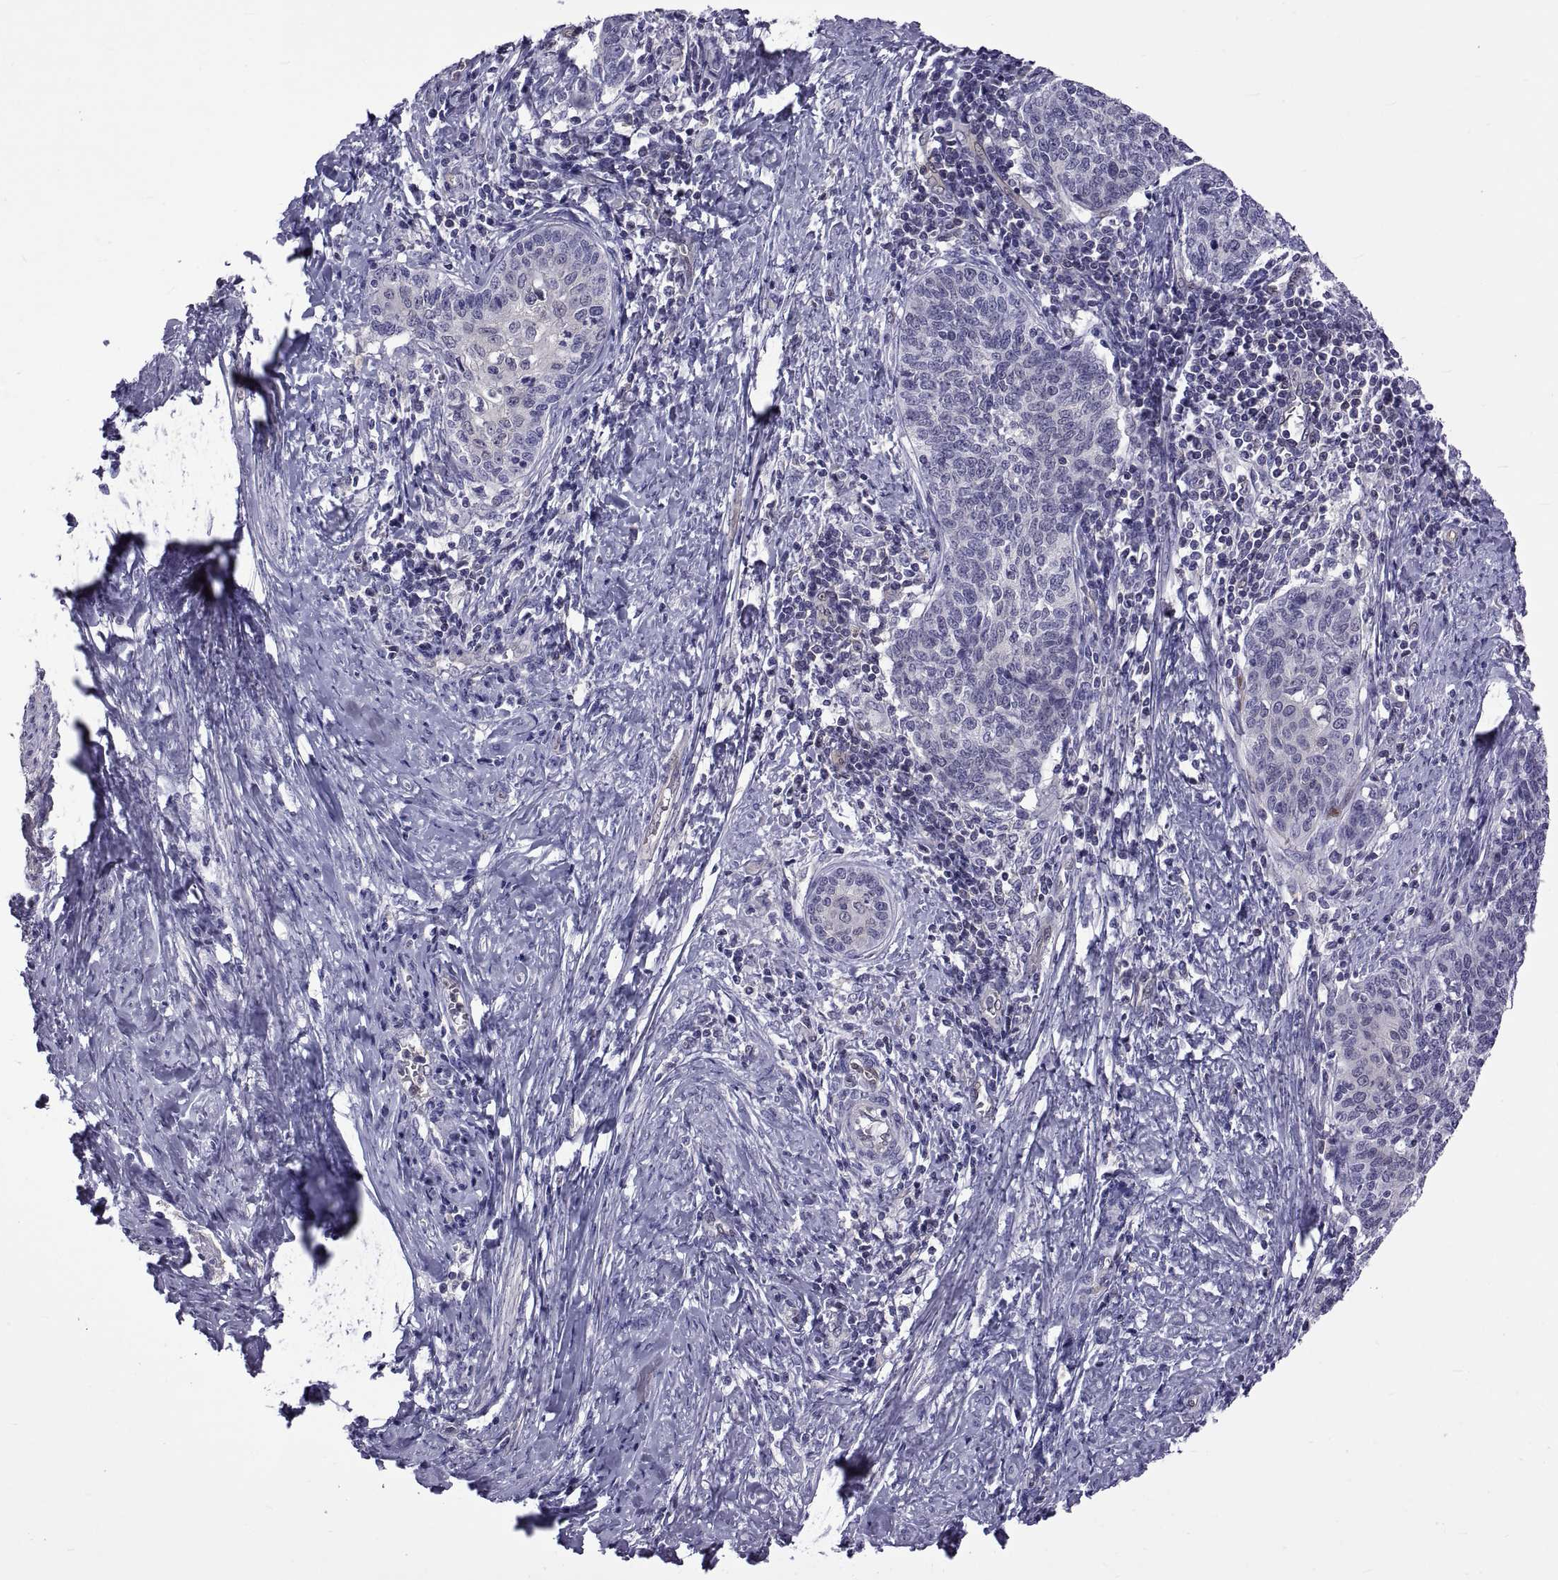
{"staining": {"intensity": "negative", "quantity": "none", "location": "none"}, "tissue": "cervical cancer", "cell_type": "Tumor cells", "image_type": "cancer", "snomed": [{"axis": "morphology", "description": "Squamous cell carcinoma, NOS"}, {"axis": "topography", "description": "Cervix"}], "caption": "This is an IHC micrograph of human cervical squamous cell carcinoma. There is no positivity in tumor cells.", "gene": "LCN9", "patient": {"sex": "female", "age": 39}}